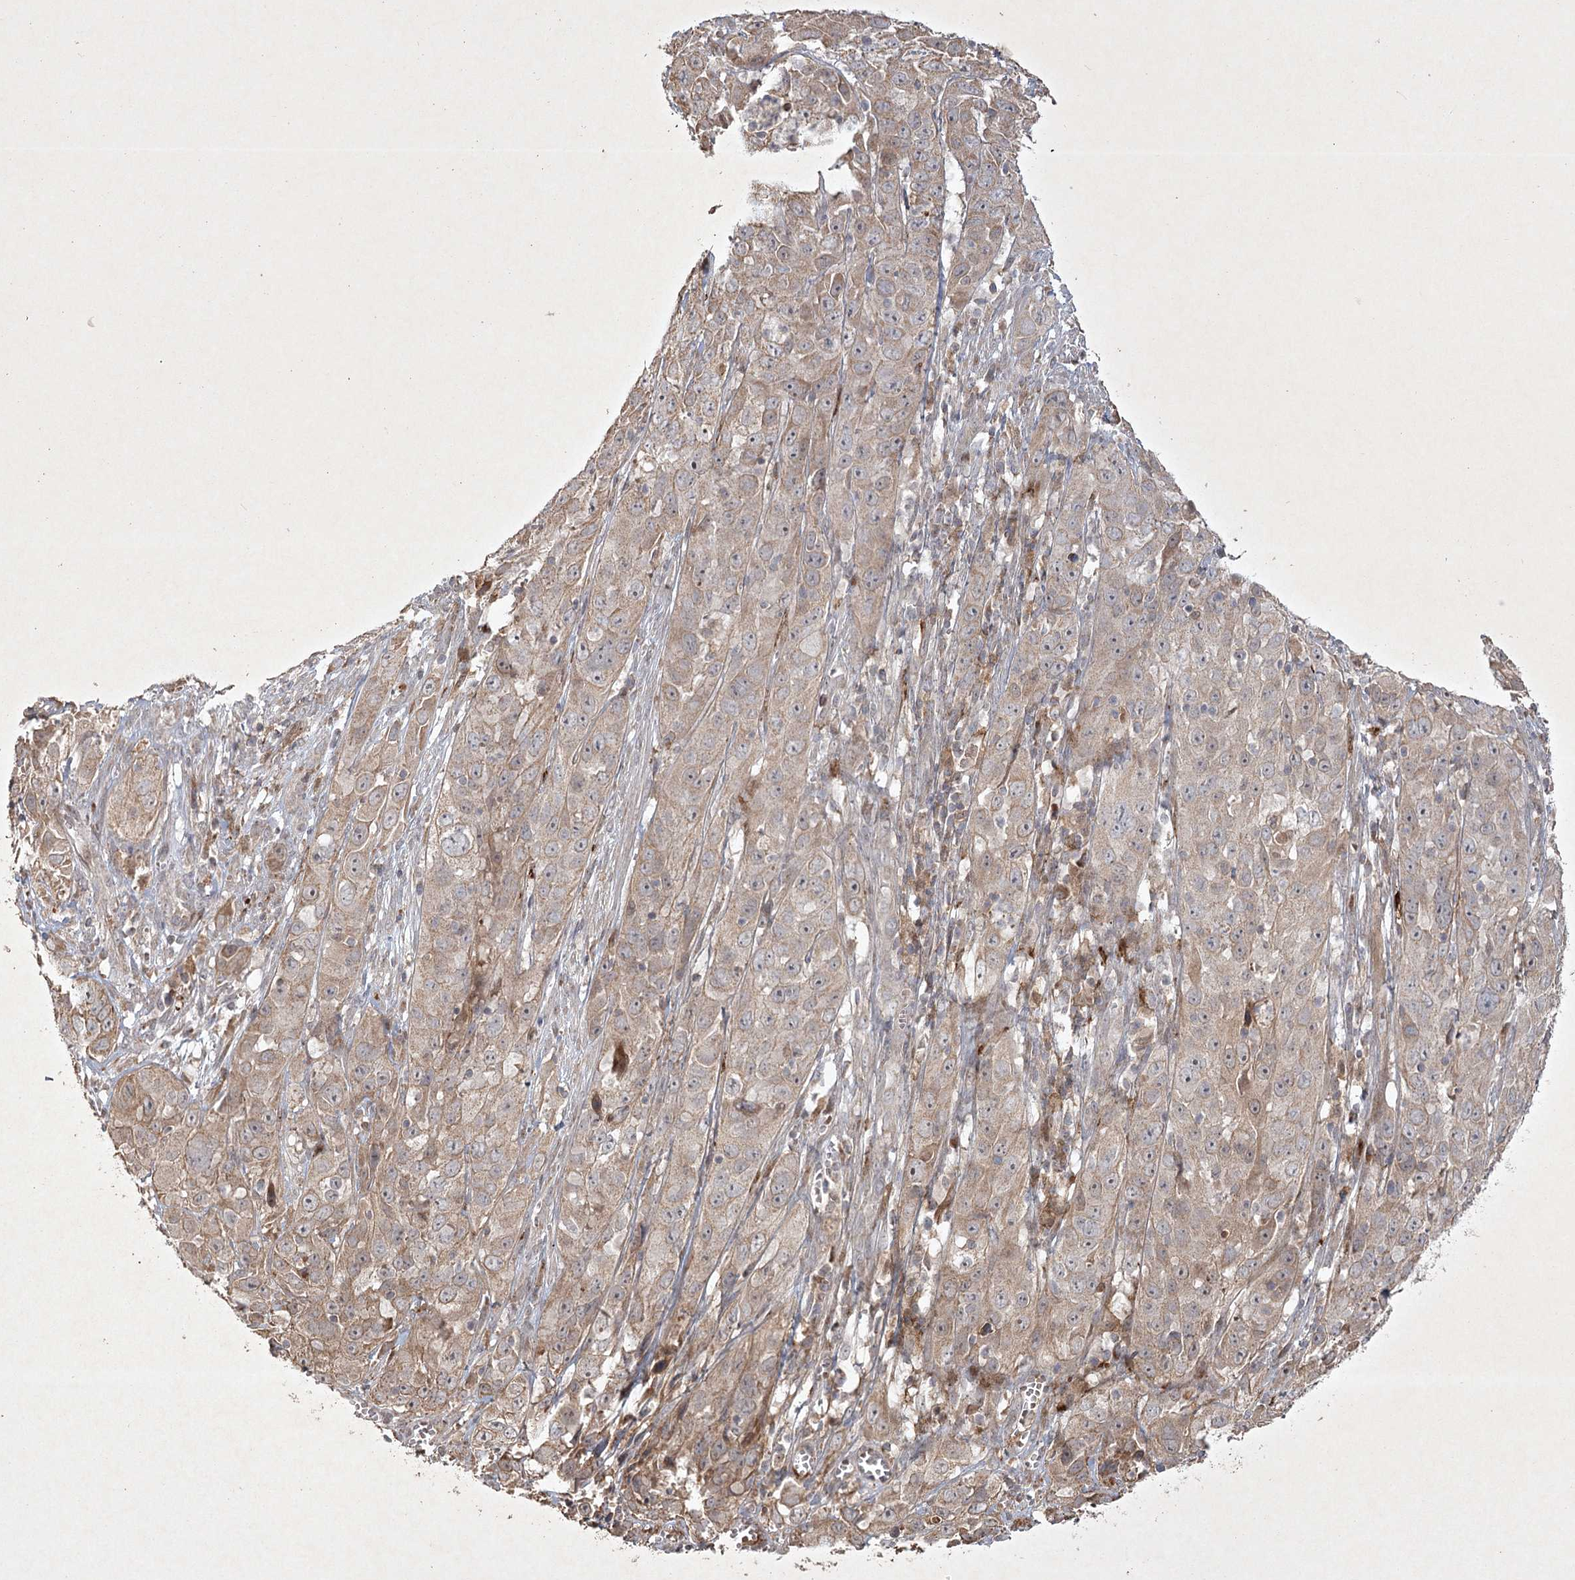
{"staining": {"intensity": "weak", "quantity": ">75%", "location": "cytoplasmic/membranous"}, "tissue": "cervical cancer", "cell_type": "Tumor cells", "image_type": "cancer", "snomed": [{"axis": "morphology", "description": "Squamous cell carcinoma, NOS"}, {"axis": "topography", "description": "Cervix"}], "caption": "Cervical cancer (squamous cell carcinoma) tissue displays weak cytoplasmic/membranous staining in about >75% of tumor cells, visualized by immunohistochemistry.", "gene": "KBTBD4", "patient": {"sex": "female", "age": 32}}